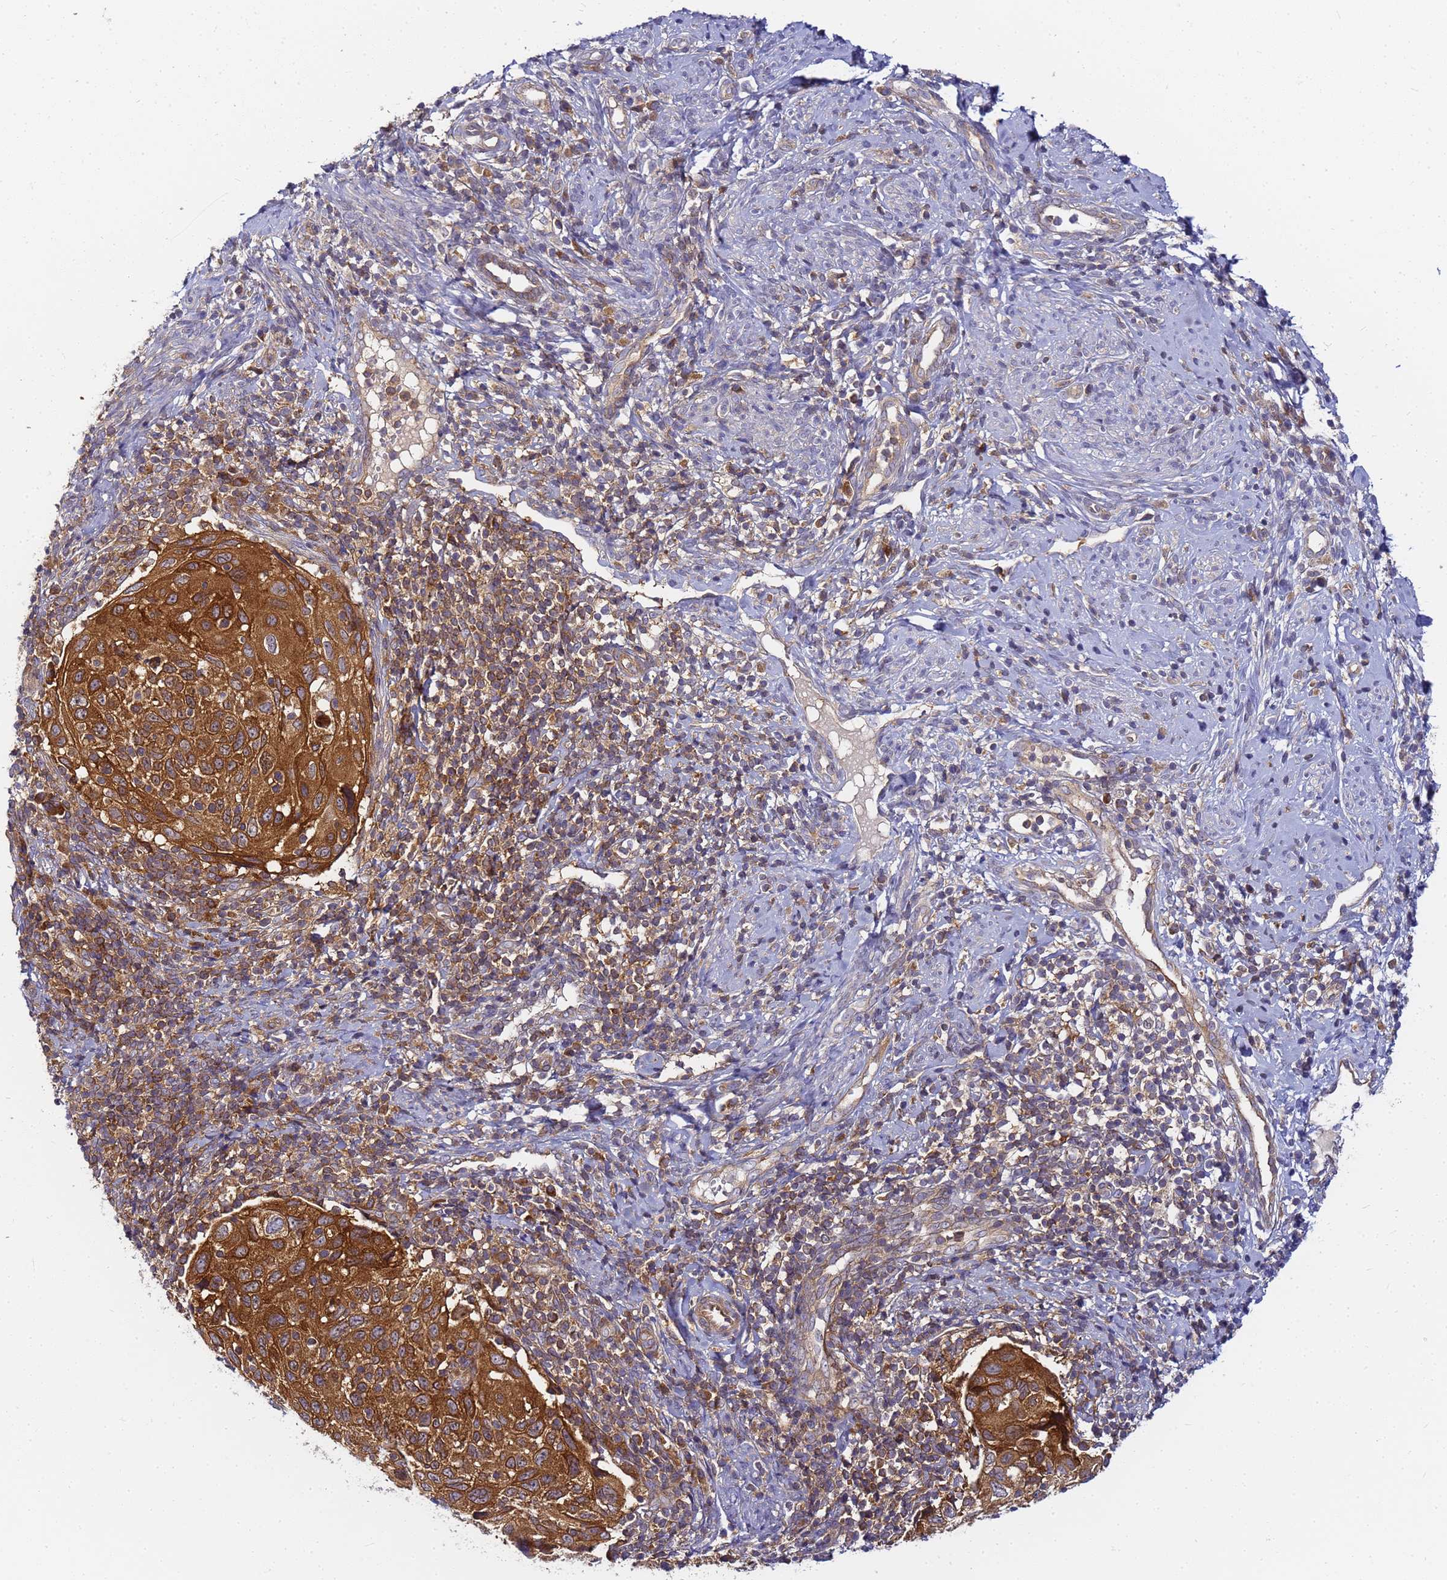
{"staining": {"intensity": "strong", "quantity": ">75%", "location": "cytoplasmic/membranous"}, "tissue": "cervical cancer", "cell_type": "Tumor cells", "image_type": "cancer", "snomed": [{"axis": "morphology", "description": "Squamous cell carcinoma, NOS"}, {"axis": "topography", "description": "Cervix"}], "caption": "Immunohistochemical staining of human cervical squamous cell carcinoma reveals high levels of strong cytoplasmic/membranous staining in approximately >75% of tumor cells.", "gene": "CHM", "patient": {"sex": "female", "age": 70}}